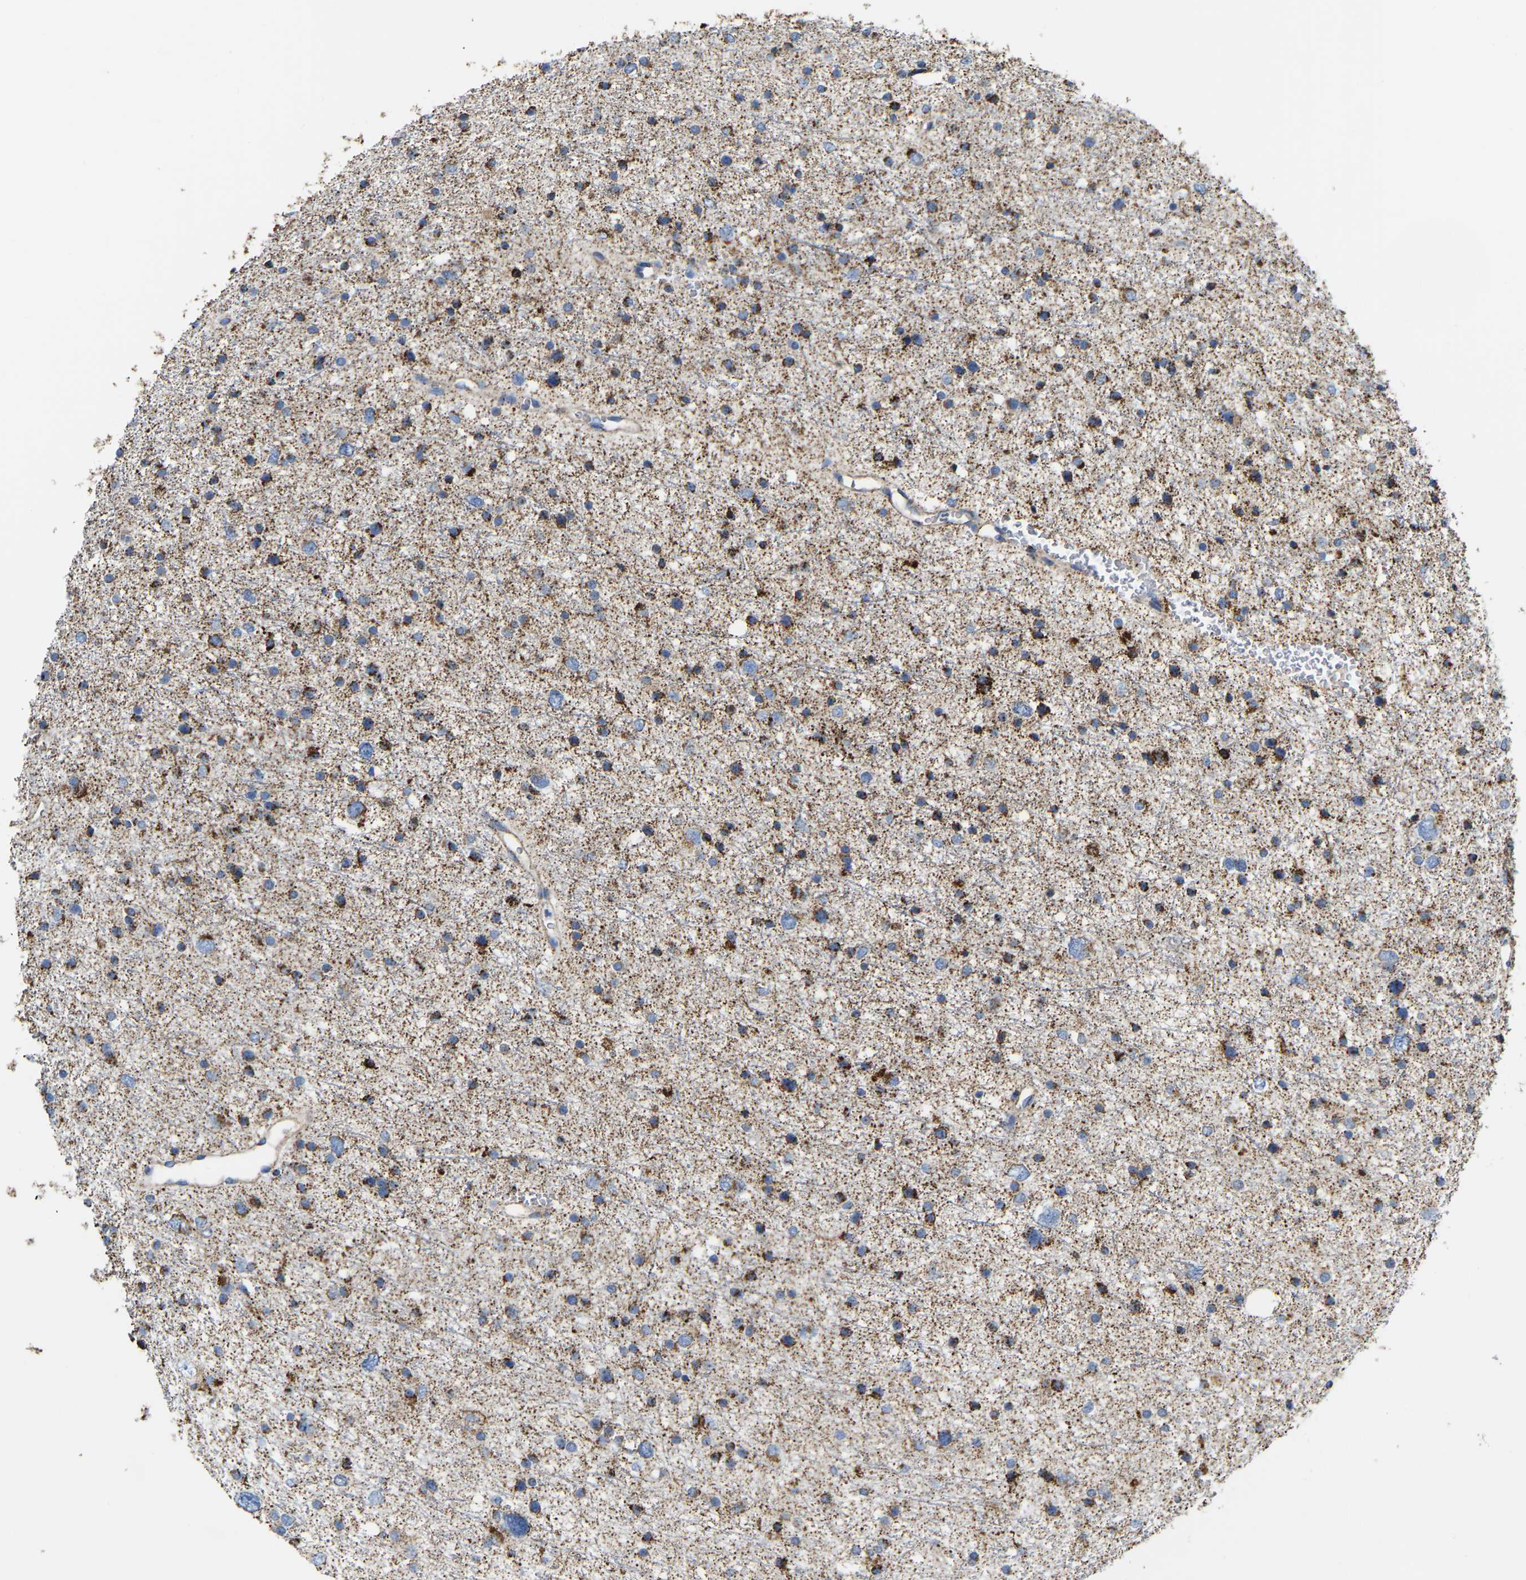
{"staining": {"intensity": "moderate", "quantity": ">75%", "location": "cytoplasmic/membranous"}, "tissue": "glioma", "cell_type": "Tumor cells", "image_type": "cancer", "snomed": [{"axis": "morphology", "description": "Glioma, malignant, Low grade"}, {"axis": "topography", "description": "Brain"}], "caption": "Tumor cells exhibit moderate cytoplasmic/membranous expression in about >75% of cells in glioma.", "gene": "HIBADH", "patient": {"sex": "female", "age": 37}}